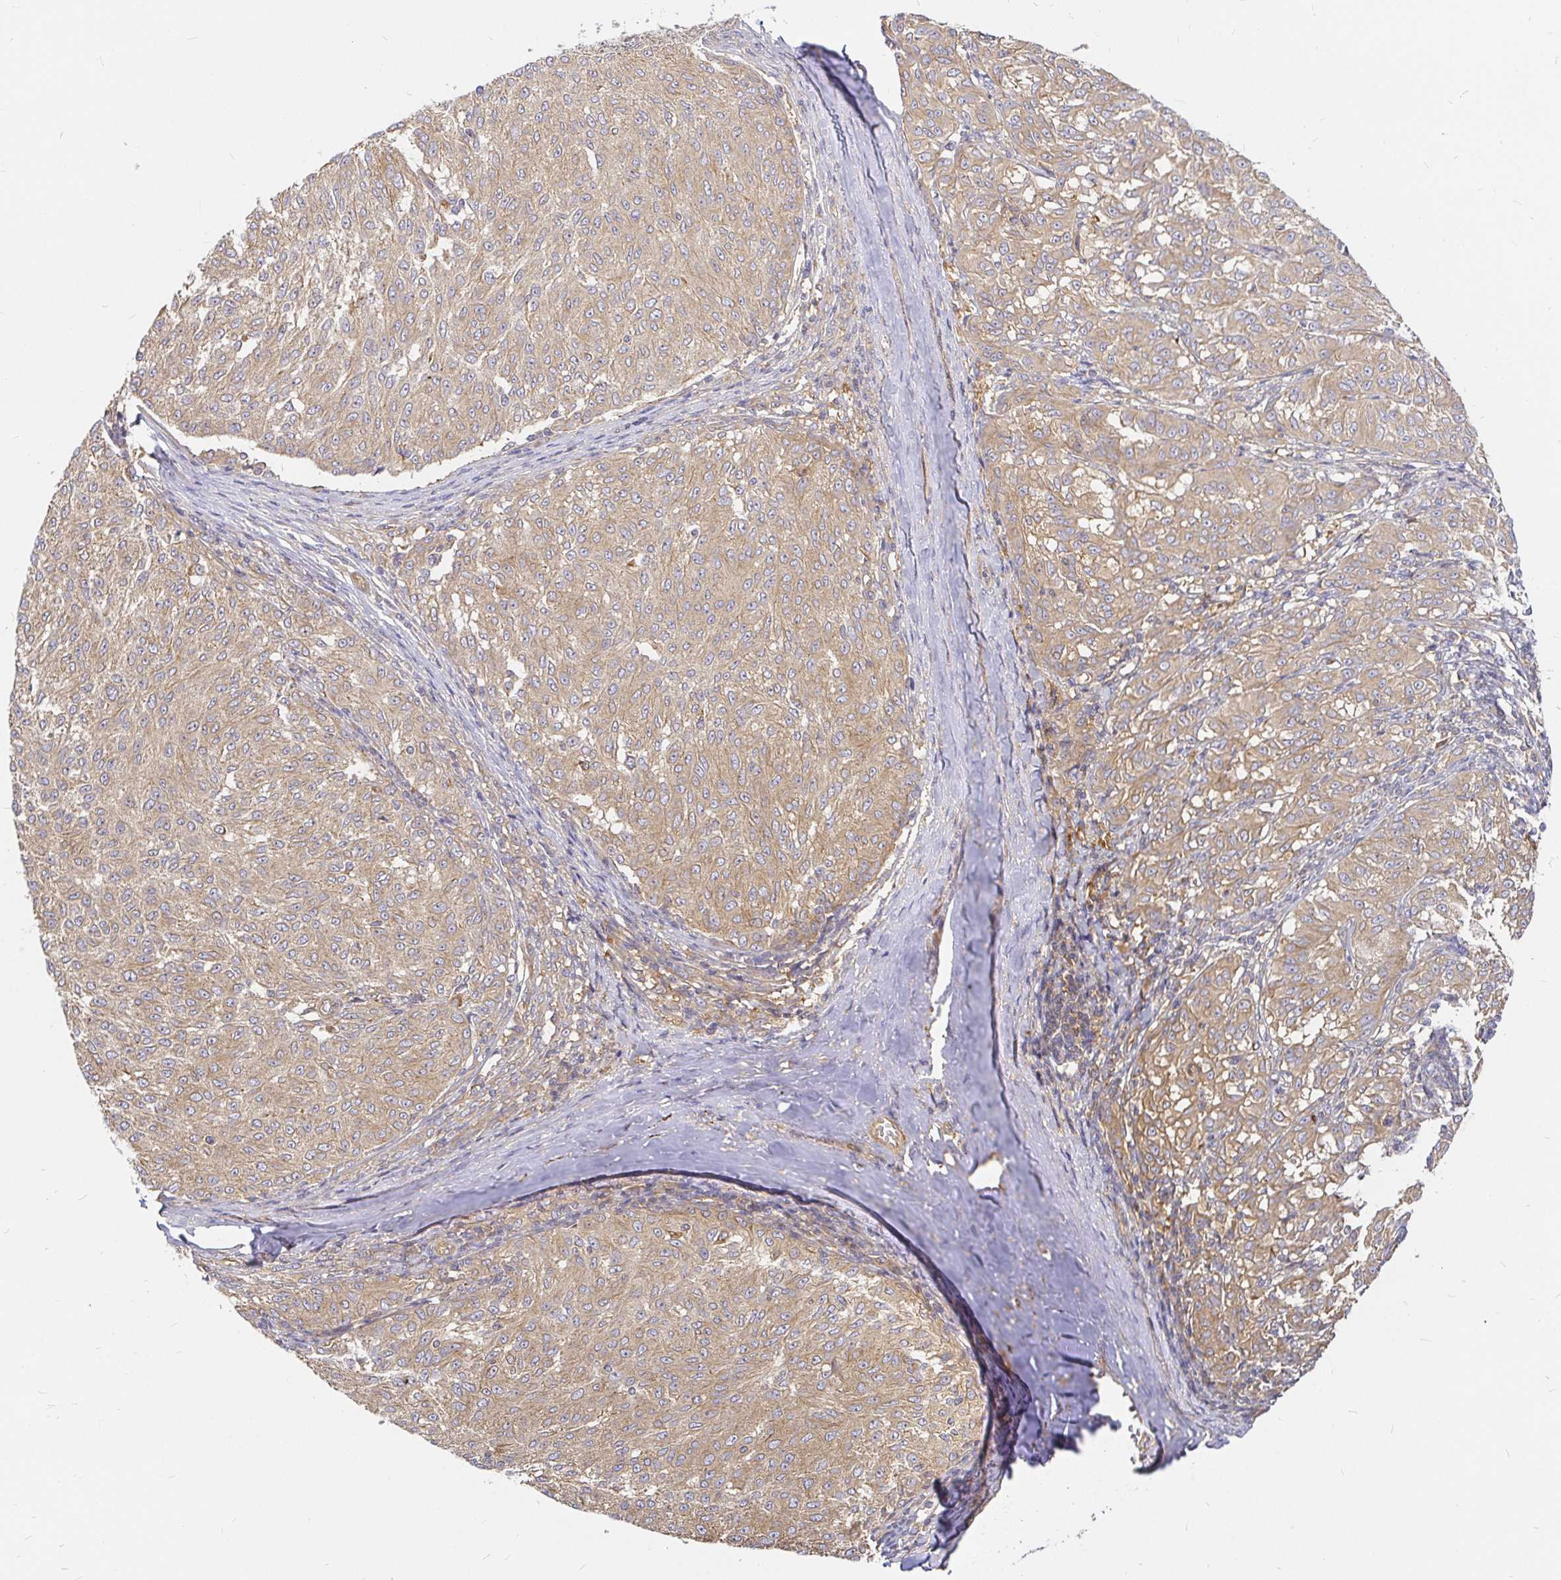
{"staining": {"intensity": "weak", "quantity": ">75%", "location": "cytoplasmic/membranous"}, "tissue": "melanoma", "cell_type": "Tumor cells", "image_type": "cancer", "snomed": [{"axis": "morphology", "description": "Malignant melanoma, NOS"}, {"axis": "topography", "description": "Skin"}], "caption": "High-power microscopy captured an immunohistochemistry (IHC) histopathology image of malignant melanoma, revealing weak cytoplasmic/membranous staining in about >75% of tumor cells.", "gene": "KIF5B", "patient": {"sex": "female", "age": 72}}